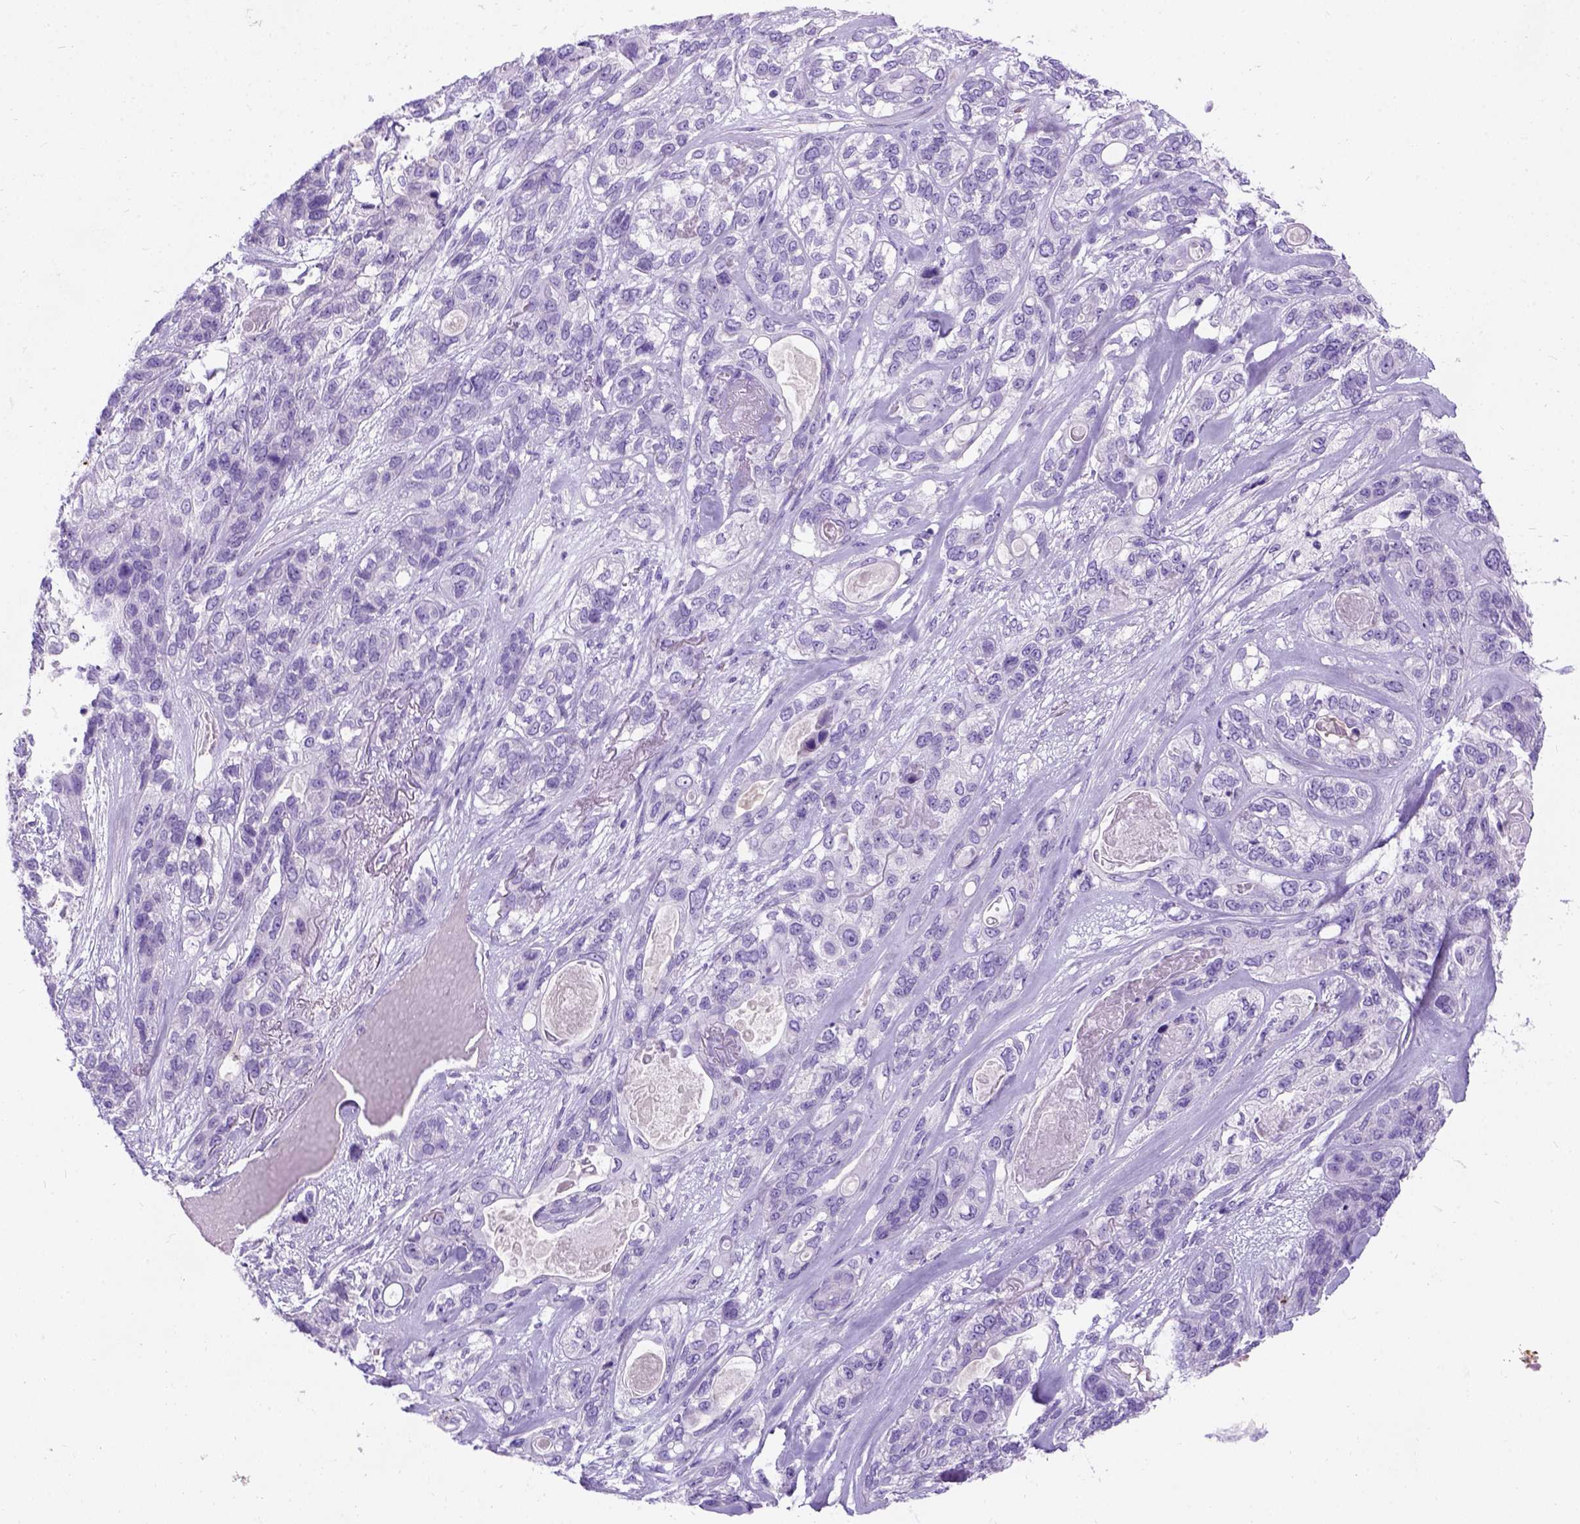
{"staining": {"intensity": "negative", "quantity": "none", "location": "none"}, "tissue": "lung cancer", "cell_type": "Tumor cells", "image_type": "cancer", "snomed": [{"axis": "morphology", "description": "Squamous cell carcinoma, NOS"}, {"axis": "topography", "description": "Lung"}], "caption": "IHC histopathology image of lung cancer (squamous cell carcinoma) stained for a protein (brown), which exhibits no positivity in tumor cells.", "gene": "C7orf57", "patient": {"sex": "female", "age": 70}}